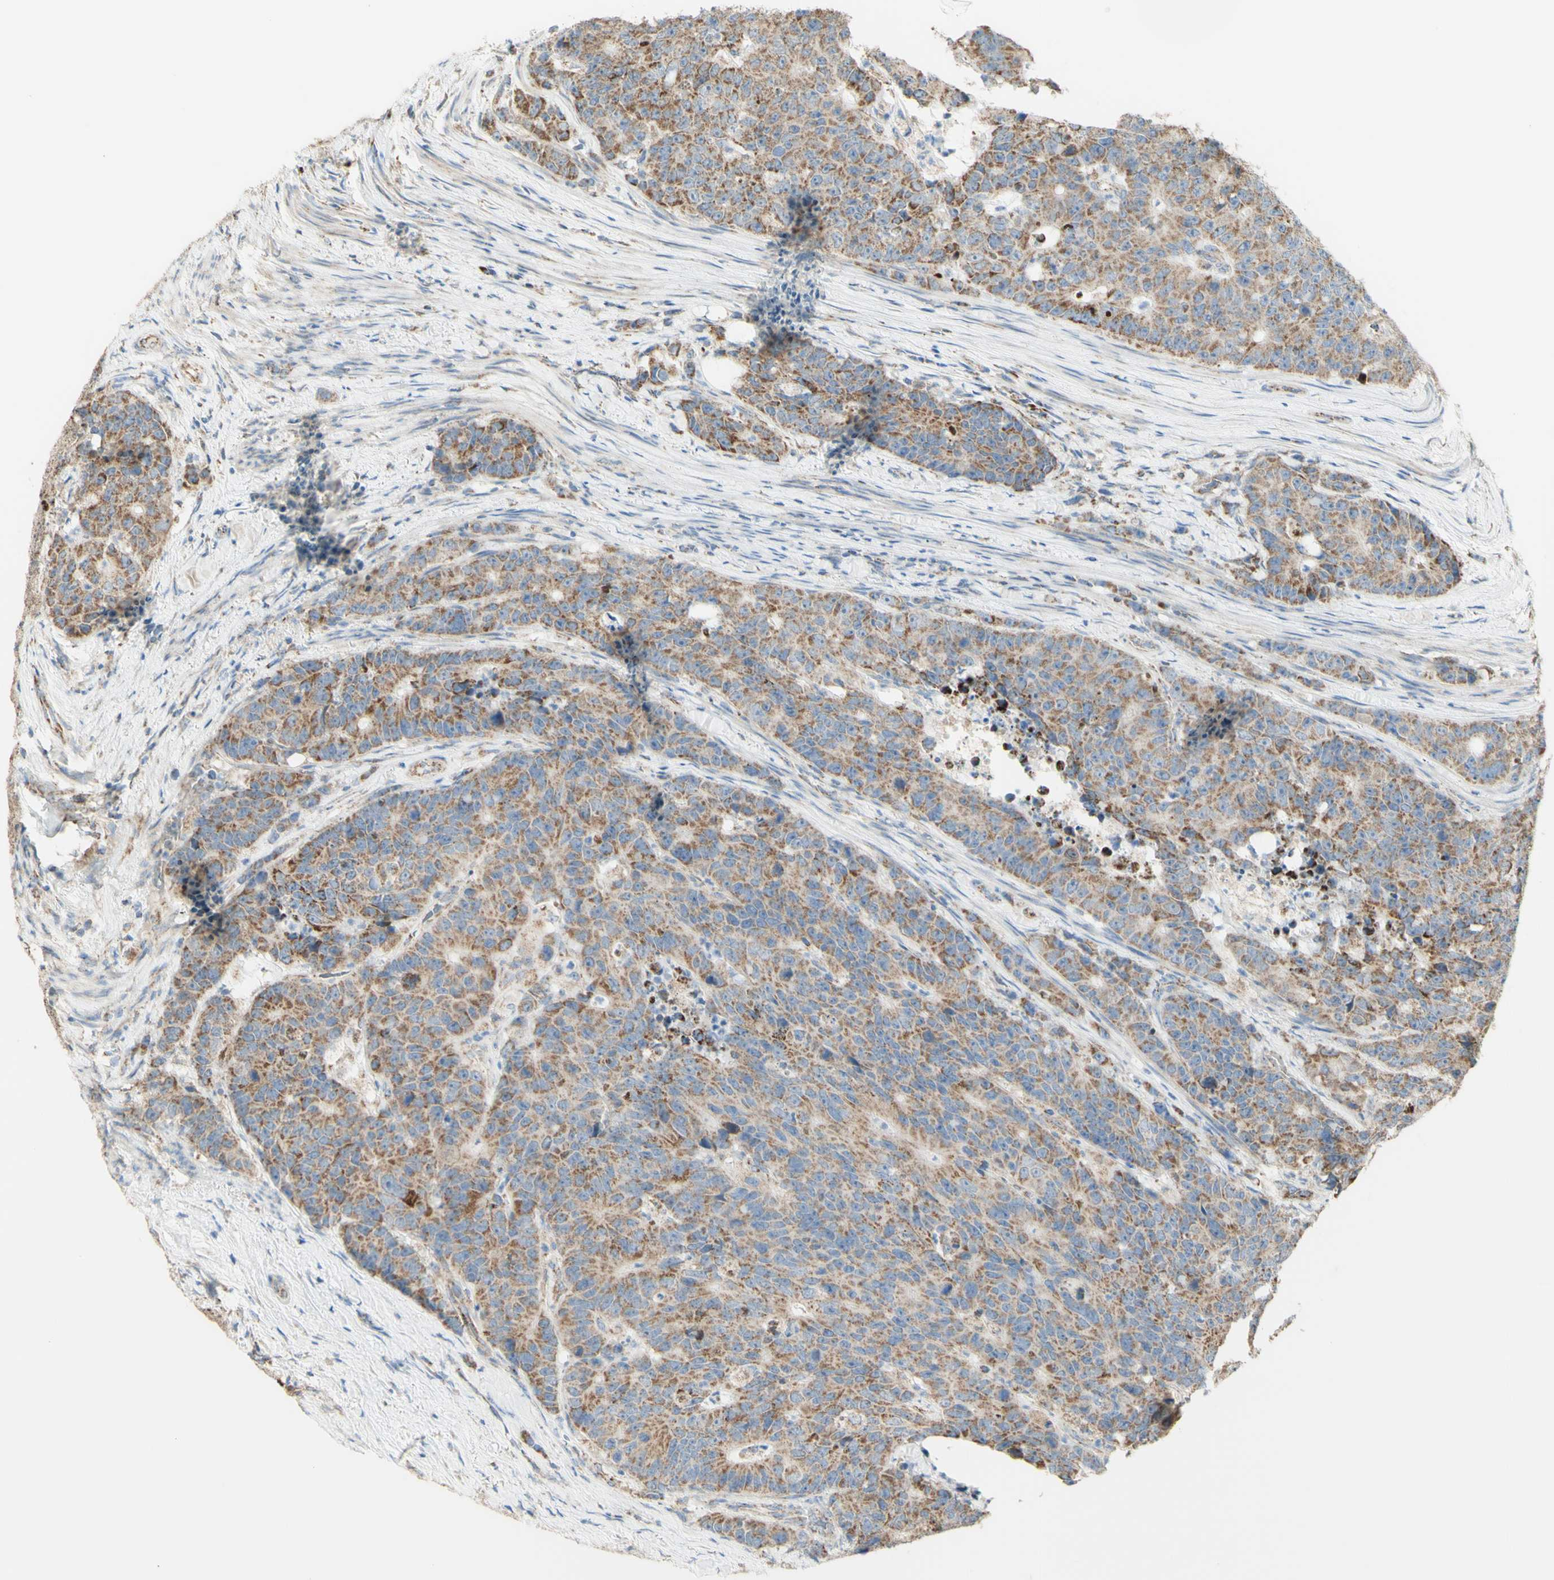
{"staining": {"intensity": "weak", "quantity": ">75%", "location": "cytoplasmic/membranous"}, "tissue": "colorectal cancer", "cell_type": "Tumor cells", "image_type": "cancer", "snomed": [{"axis": "morphology", "description": "Adenocarcinoma, NOS"}, {"axis": "topography", "description": "Colon"}], "caption": "Human colorectal adenocarcinoma stained for a protein (brown) displays weak cytoplasmic/membranous positive expression in about >75% of tumor cells.", "gene": "LETM1", "patient": {"sex": "female", "age": 86}}